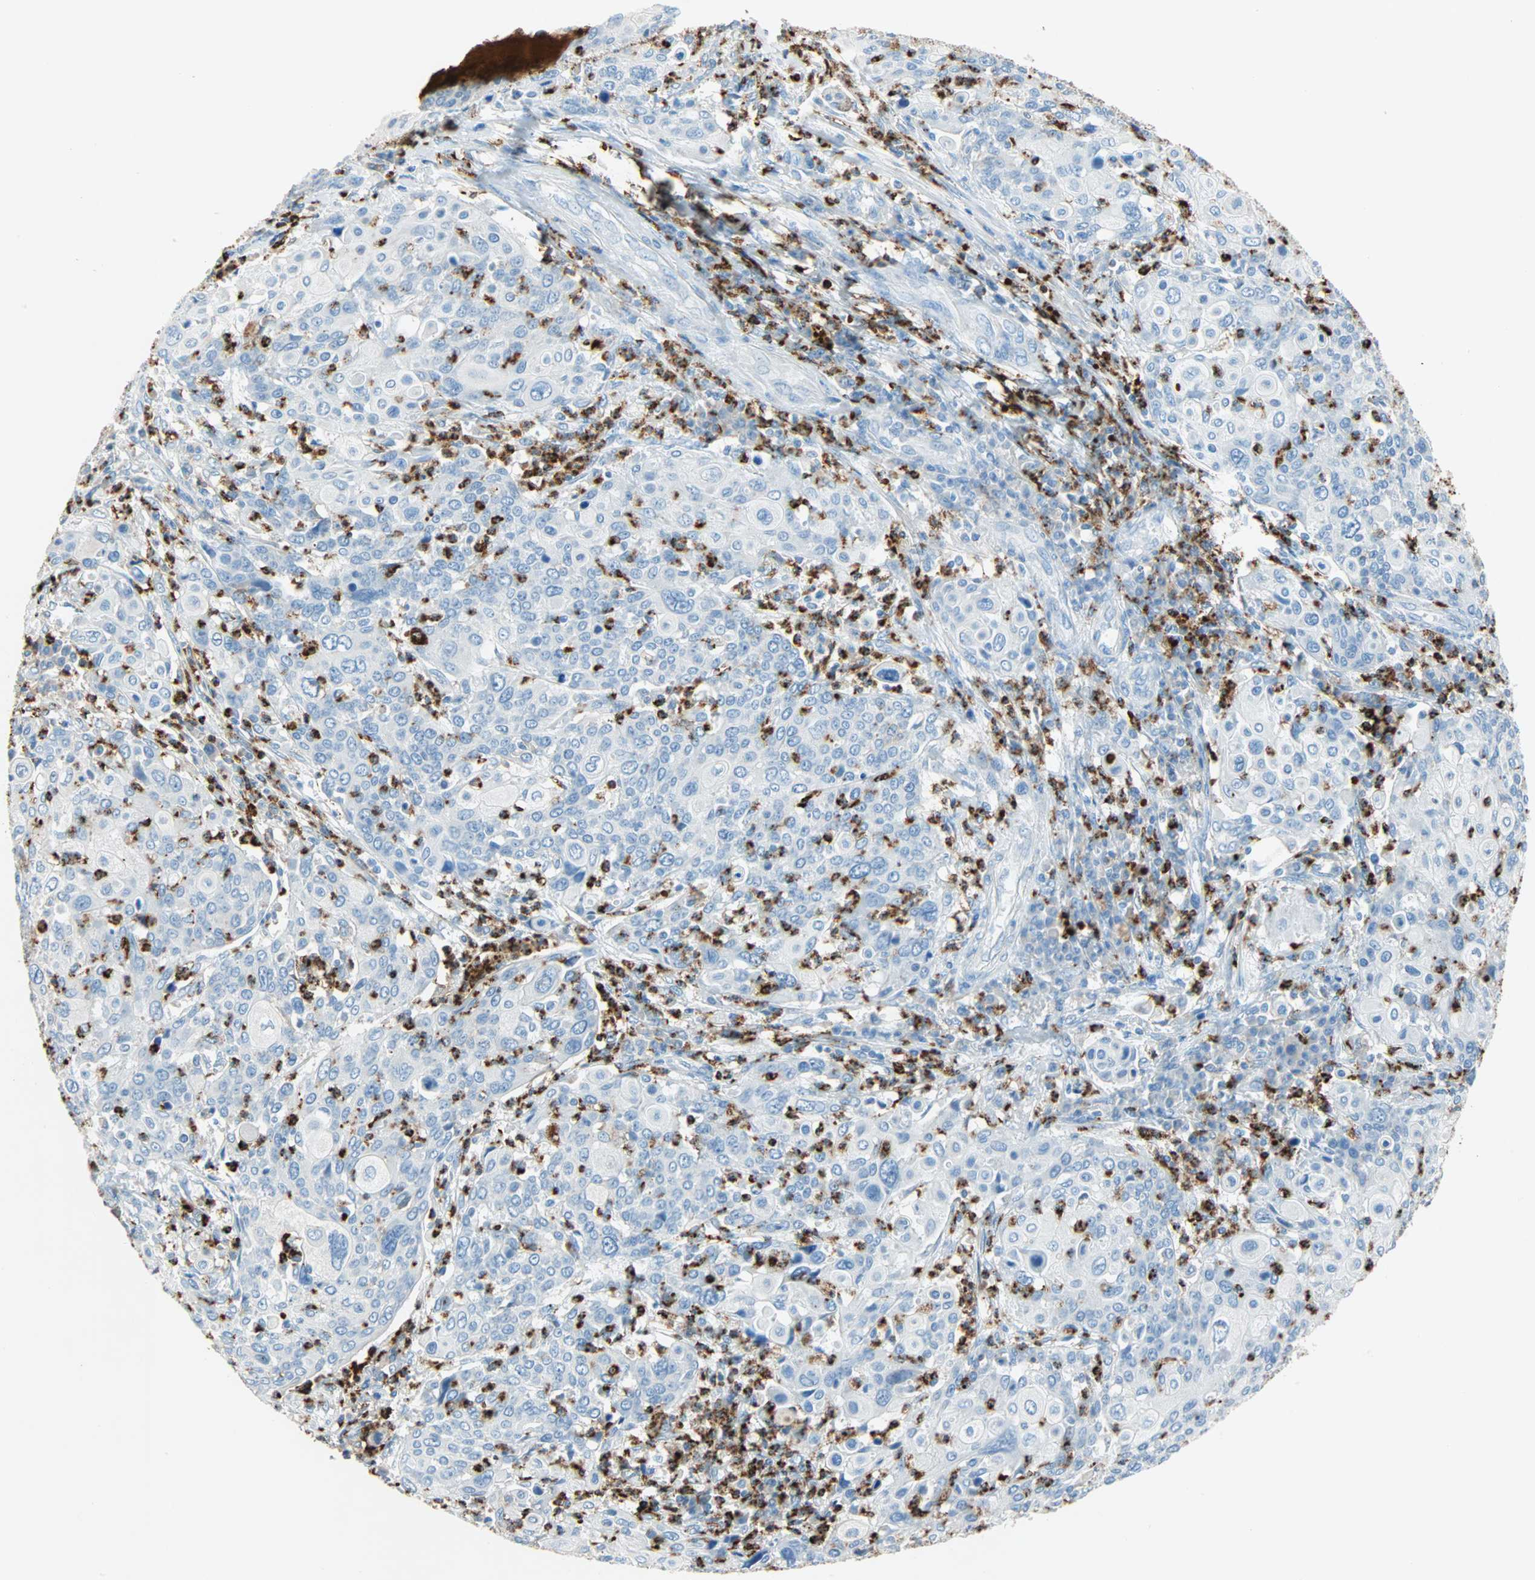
{"staining": {"intensity": "negative", "quantity": "none", "location": "none"}, "tissue": "cervical cancer", "cell_type": "Tumor cells", "image_type": "cancer", "snomed": [{"axis": "morphology", "description": "Squamous cell carcinoma, NOS"}, {"axis": "topography", "description": "Cervix"}], "caption": "Cervical squamous cell carcinoma stained for a protein using IHC reveals no staining tumor cells.", "gene": "CLEC4A", "patient": {"sex": "female", "age": 40}}